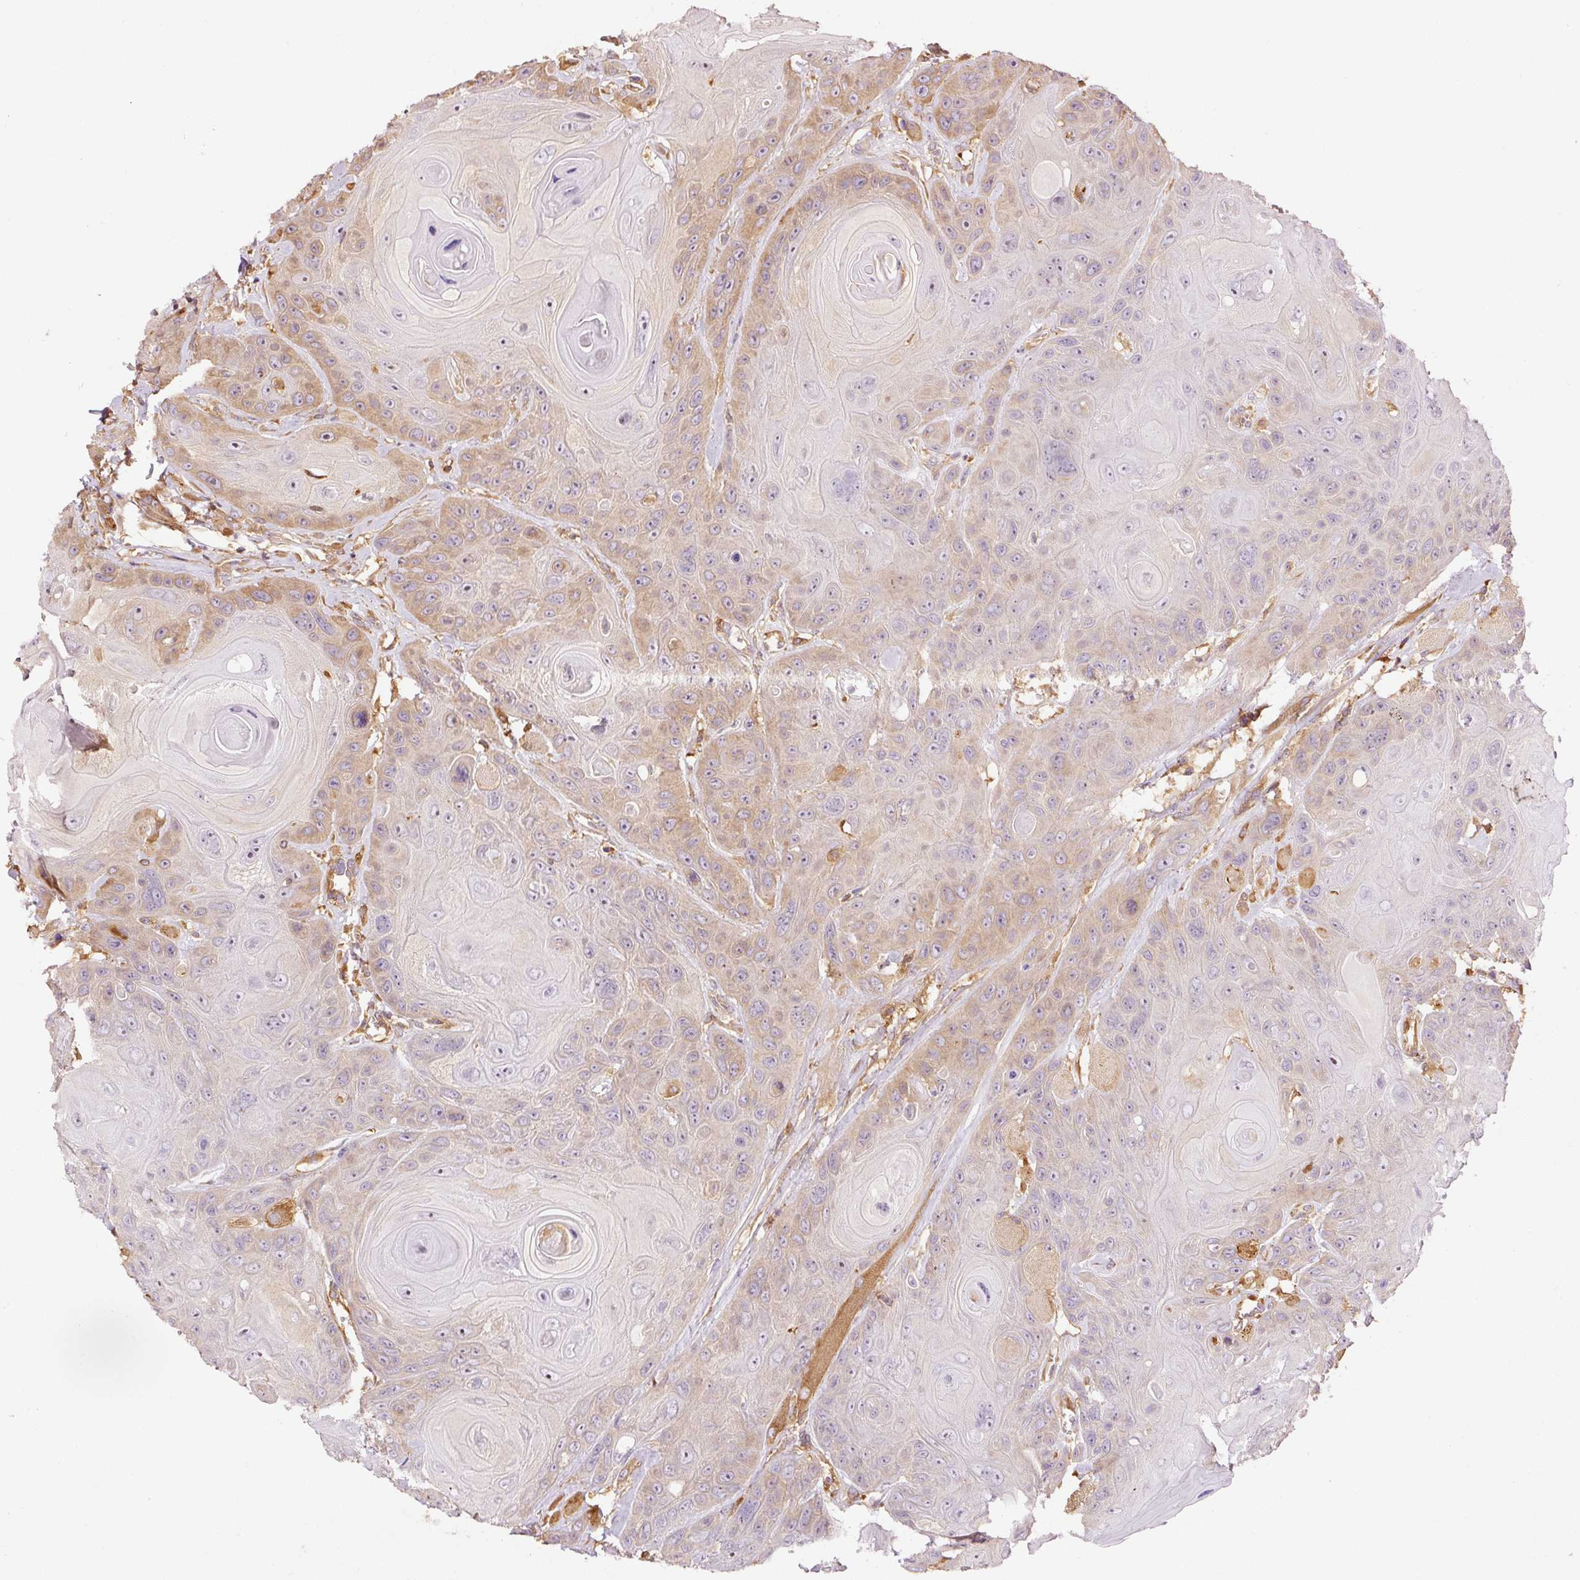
{"staining": {"intensity": "moderate", "quantity": "25%-75%", "location": "cytoplasmic/membranous"}, "tissue": "head and neck cancer", "cell_type": "Tumor cells", "image_type": "cancer", "snomed": [{"axis": "morphology", "description": "Squamous cell carcinoma, NOS"}, {"axis": "topography", "description": "Head-Neck"}], "caption": "Immunohistochemical staining of human head and neck squamous cell carcinoma reveals medium levels of moderate cytoplasmic/membranous protein expression in about 25%-75% of tumor cells. (Stains: DAB (3,3'-diaminobenzidine) in brown, nuclei in blue, Microscopy: brightfield microscopy at high magnification).", "gene": "METAP1", "patient": {"sex": "female", "age": 59}}